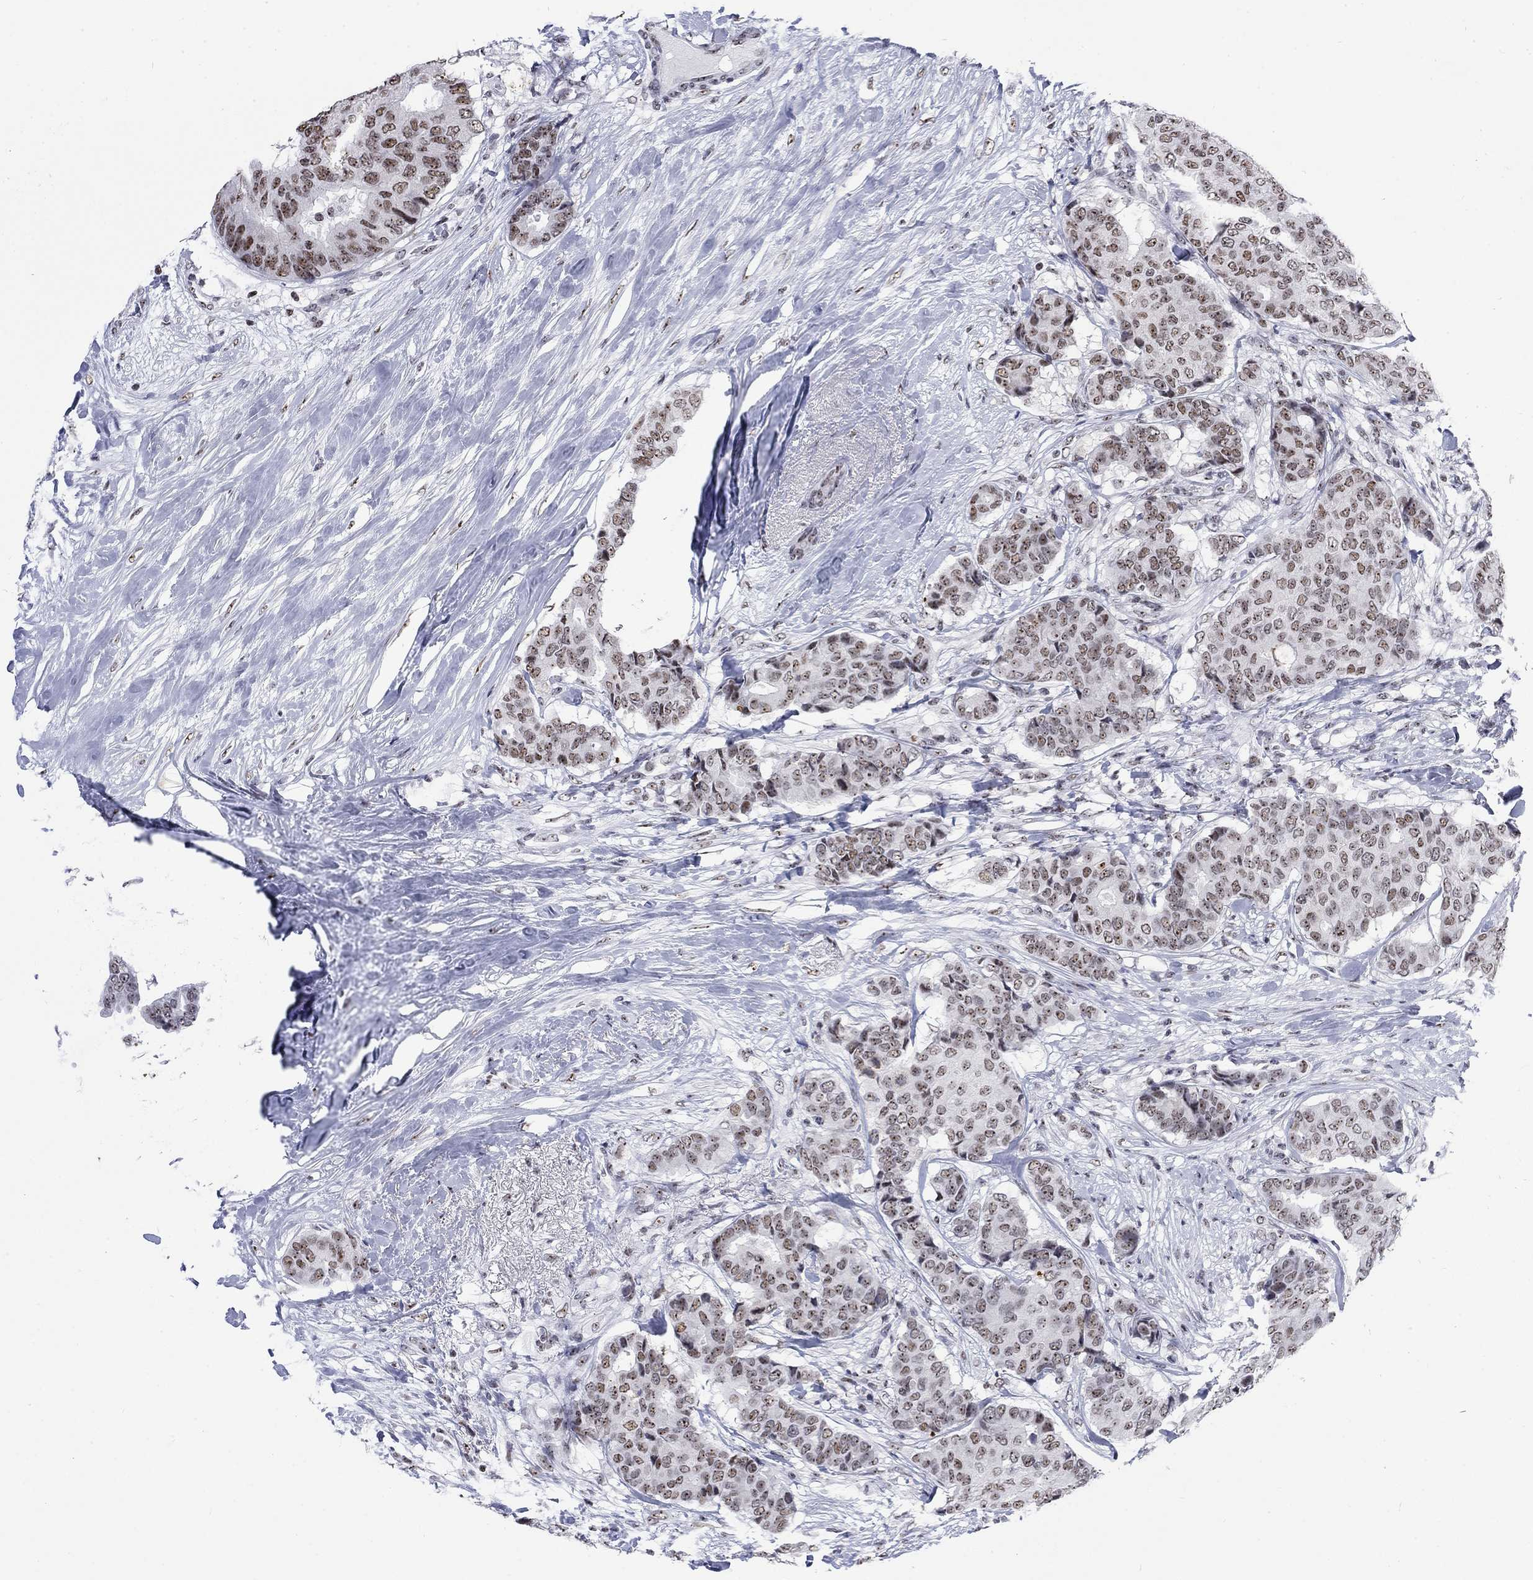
{"staining": {"intensity": "moderate", "quantity": "25%-75%", "location": "nuclear"}, "tissue": "breast cancer", "cell_type": "Tumor cells", "image_type": "cancer", "snomed": [{"axis": "morphology", "description": "Duct carcinoma"}, {"axis": "topography", "description": "Breast"}], "caption": "This histopathology image displays immunohistochemistry staining of human breast cancer, with medium moderate nuclear positivity in about 25%-75% of tumor cells.", "gene": "CSRNP3", "patient": {"sex": "female", "age": 75}}